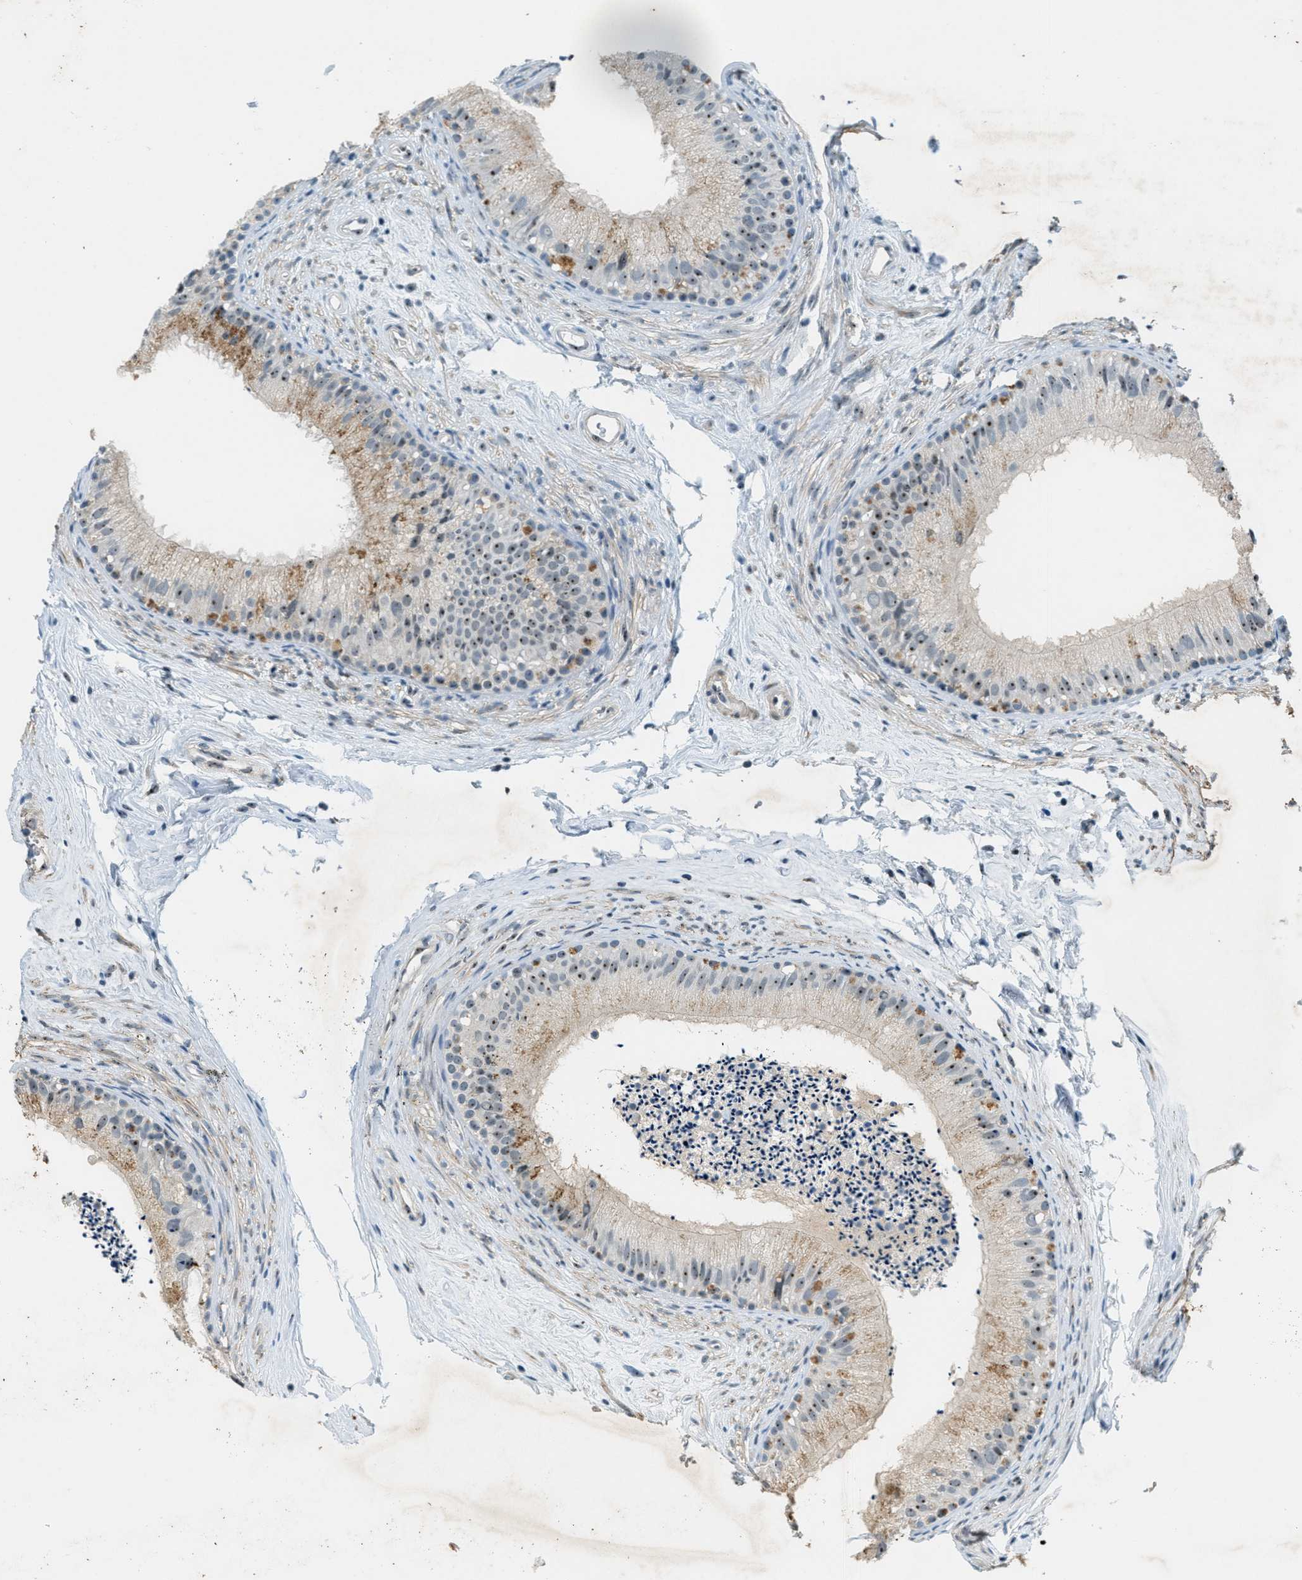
{"staining": {"intensity": "moderate", "quantity": "<25%", "location": "nuclear"}, "tissue": "epididymis", "cell_type": "Glandular cells", "image_type": "normal", "snomed": [{"axis": "morphology", "description": "Normal tissue, NOS"}, {"axis": "topography", "description": "Epididymis"}], "caption": "The image displays immunohistochemical staining of normal epididymis. There is moderate nuclear staining is seen in about <25% of glandular cells.", "gene": "DDX47", "patient": {"sex": "male", "age": 56}}